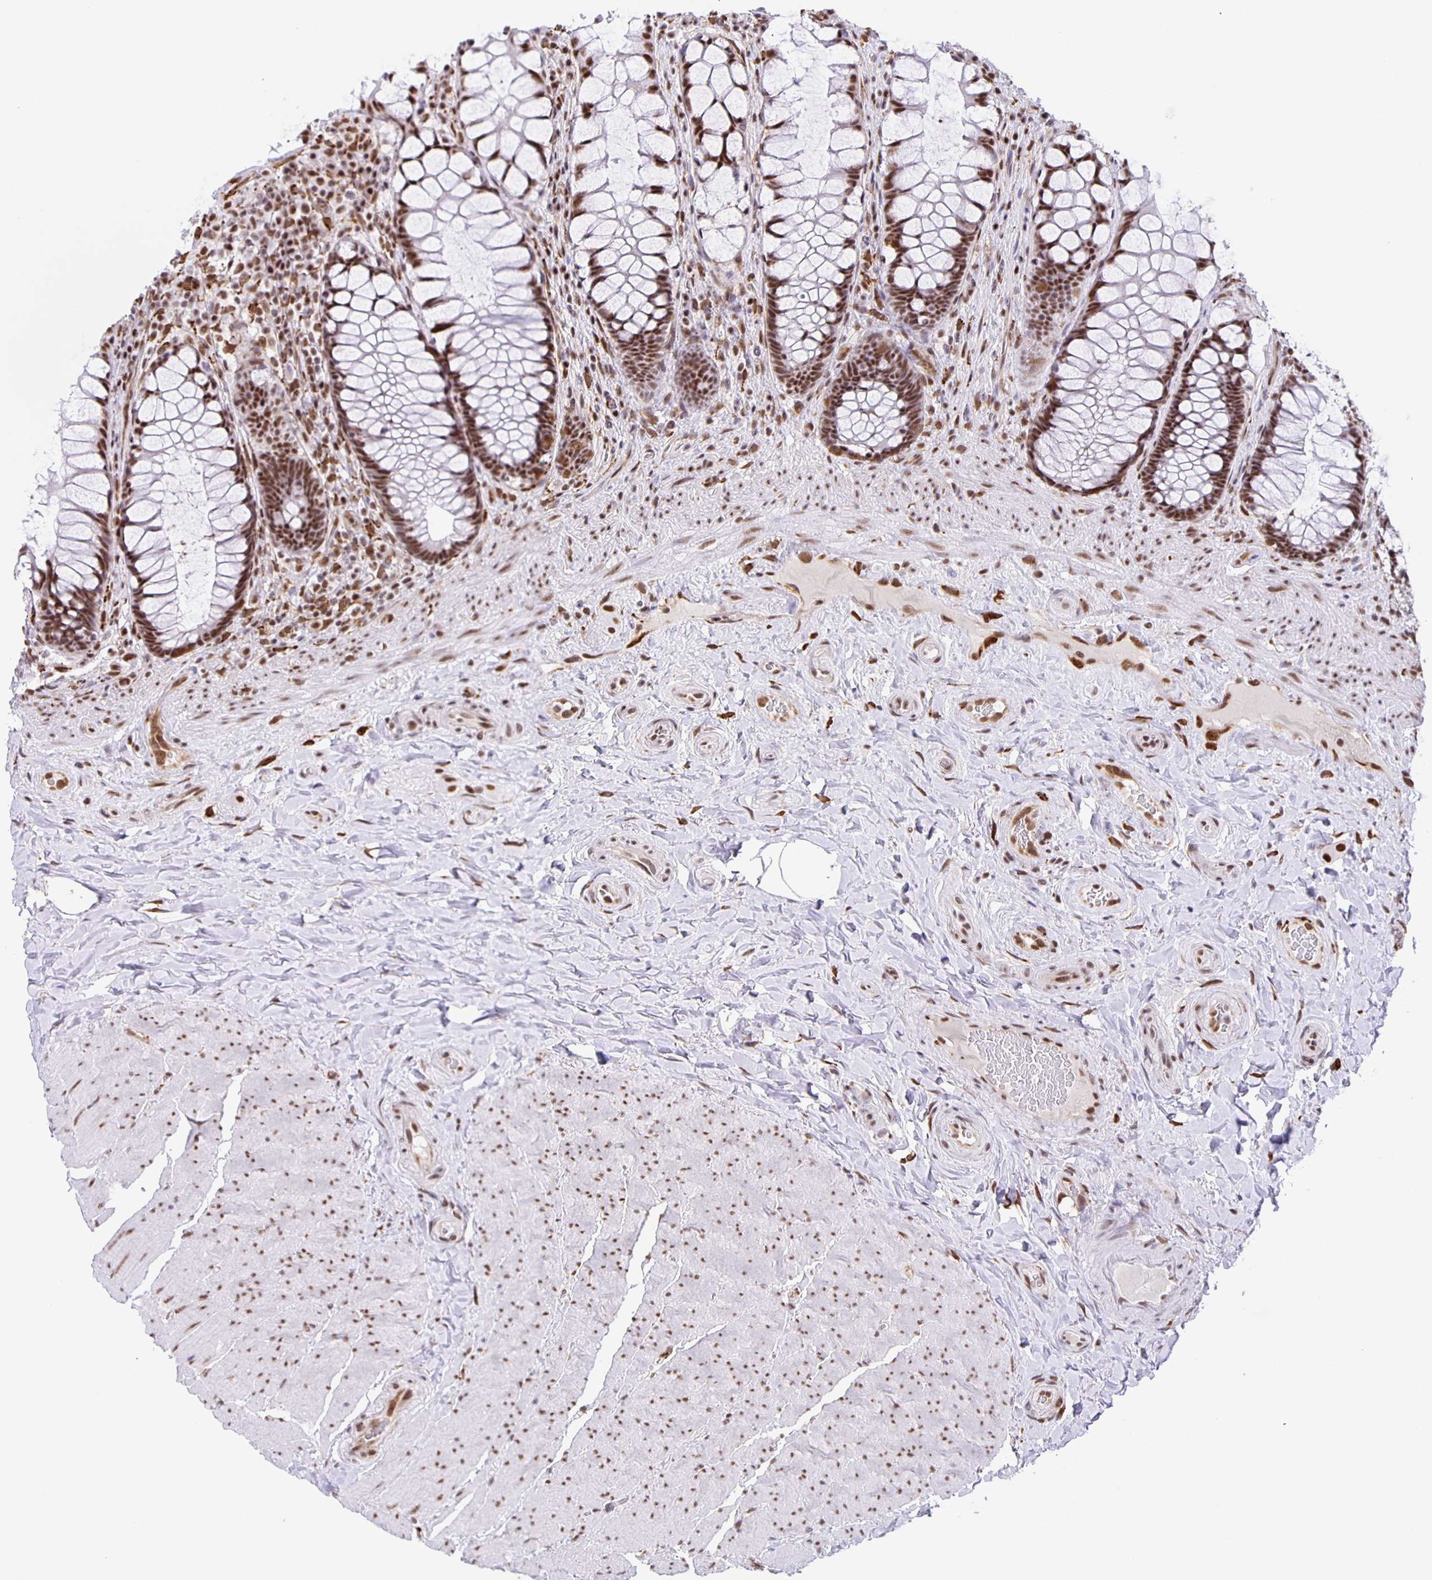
{"staining": {"intensity": "strong", "quantity": ">75%", "location": "nuclear"}, "tissue": "rectum", "cell_type": "Glandular cells", "image_type": "normal", "snomed": [{"axis": "morphology", "description": "Normal tissue, NOS"}, {"axis": "topography", "description": "Rectum"}], "caption": "Immunohistochemical staining of unremarkable human rectum exhibits high levels of strong nuclear staining in about >75% of glandular cells.", "gene": "ZRANB2", "patient": {"sex": "female", "age": 58}}